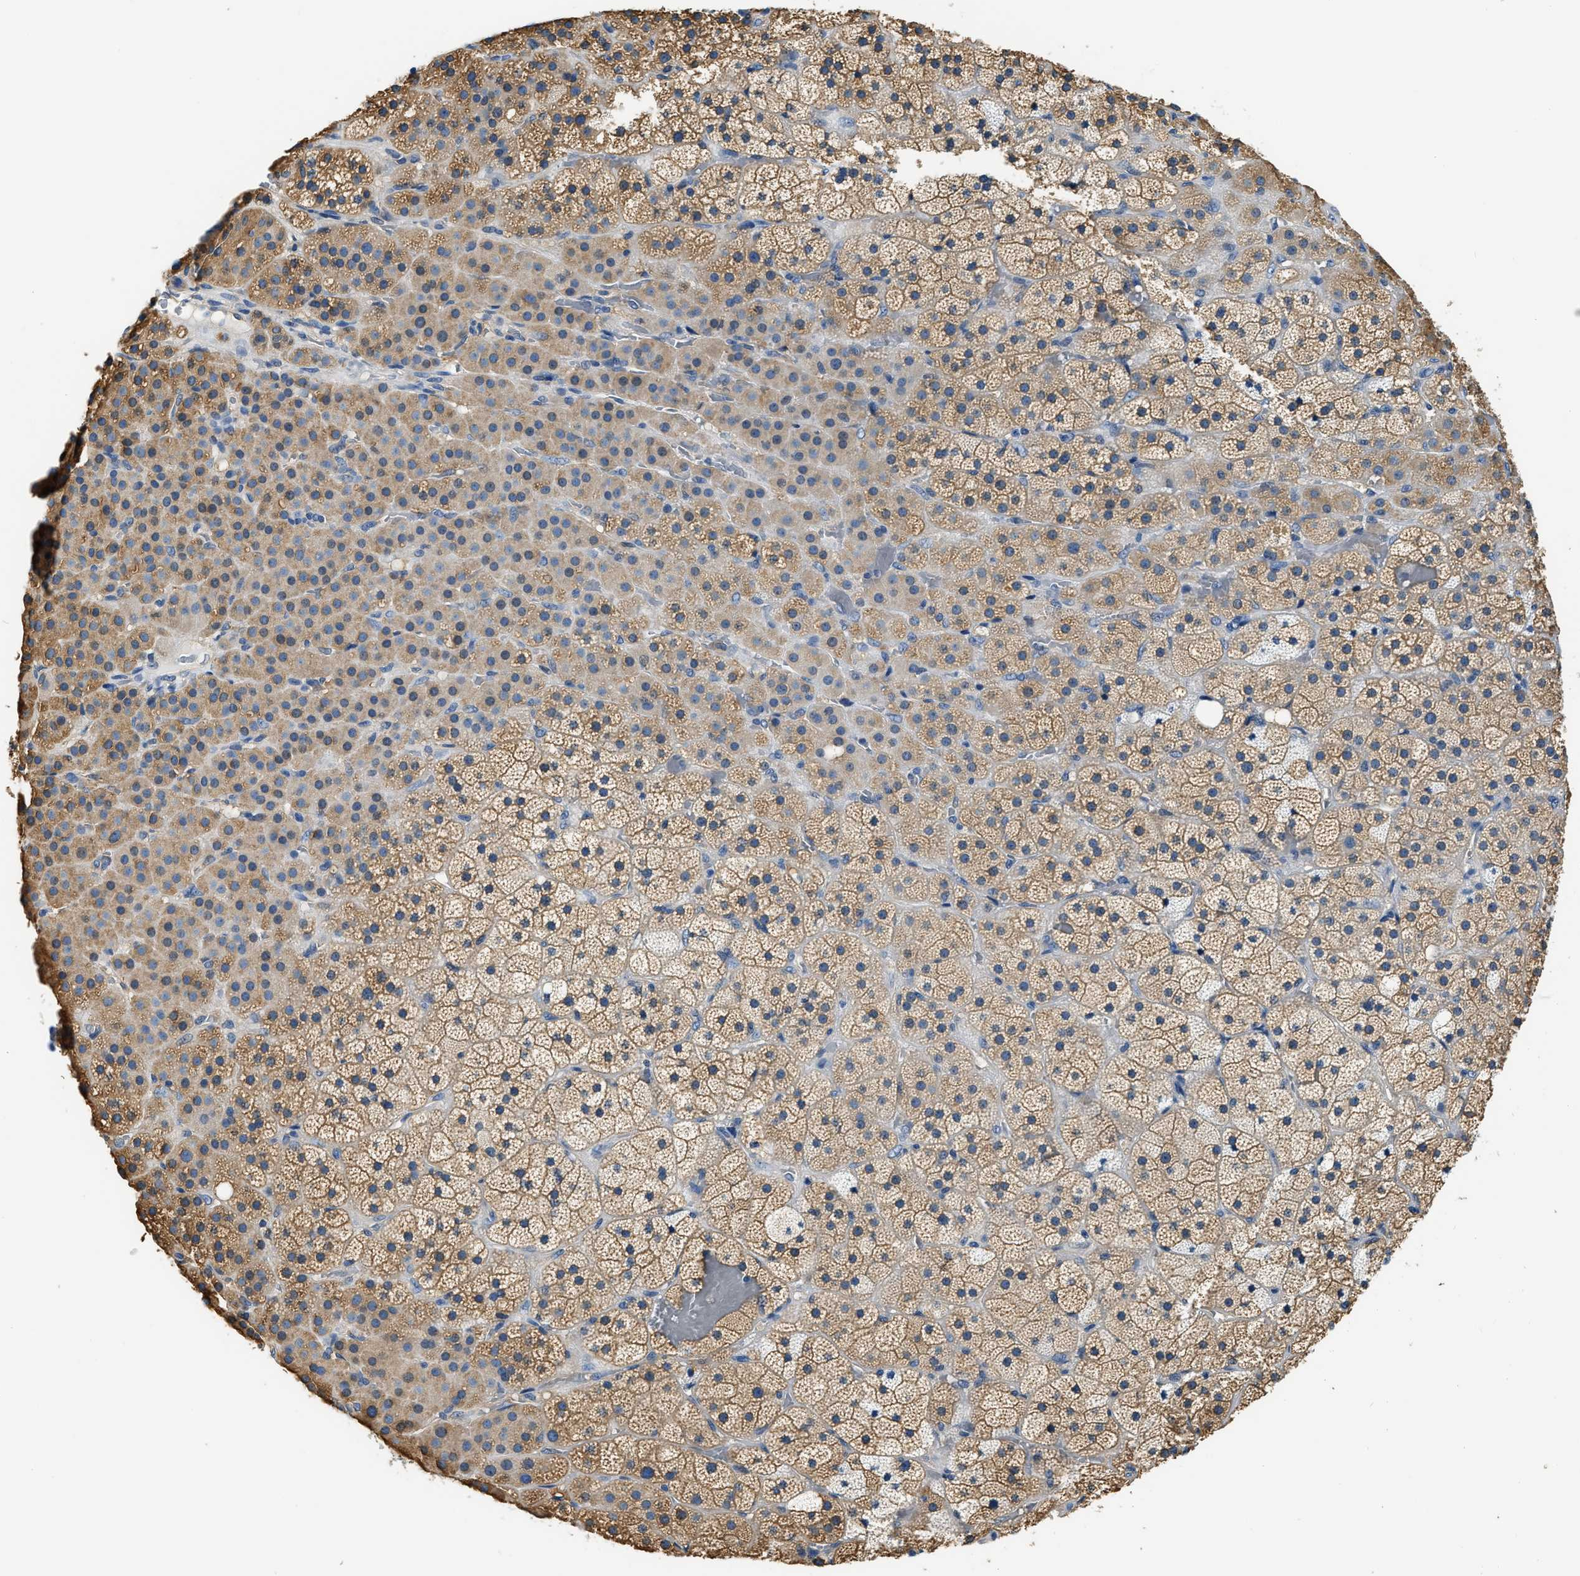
{"staining": {"intensity": "moderate", "quantity": ">75%", "location": "cytoplasmic/membranous"}, "tissue": "adrenal gland", "cell_type": "Glandular cells", "image_type": "normal", "snomed": [{"axis": "morphology", "description": "Normal tissue, NOS"}, {"axis": "topography", "description": "Adrenal gland"}], "caption": "Glandular cells reveal medium levels of moderate cytoplasmic/membranous positivity in about >75% of cells in benign human adrenal gland.", "gene": "PPP2R1B", "patient": {"sex": "male", "age": 57}}